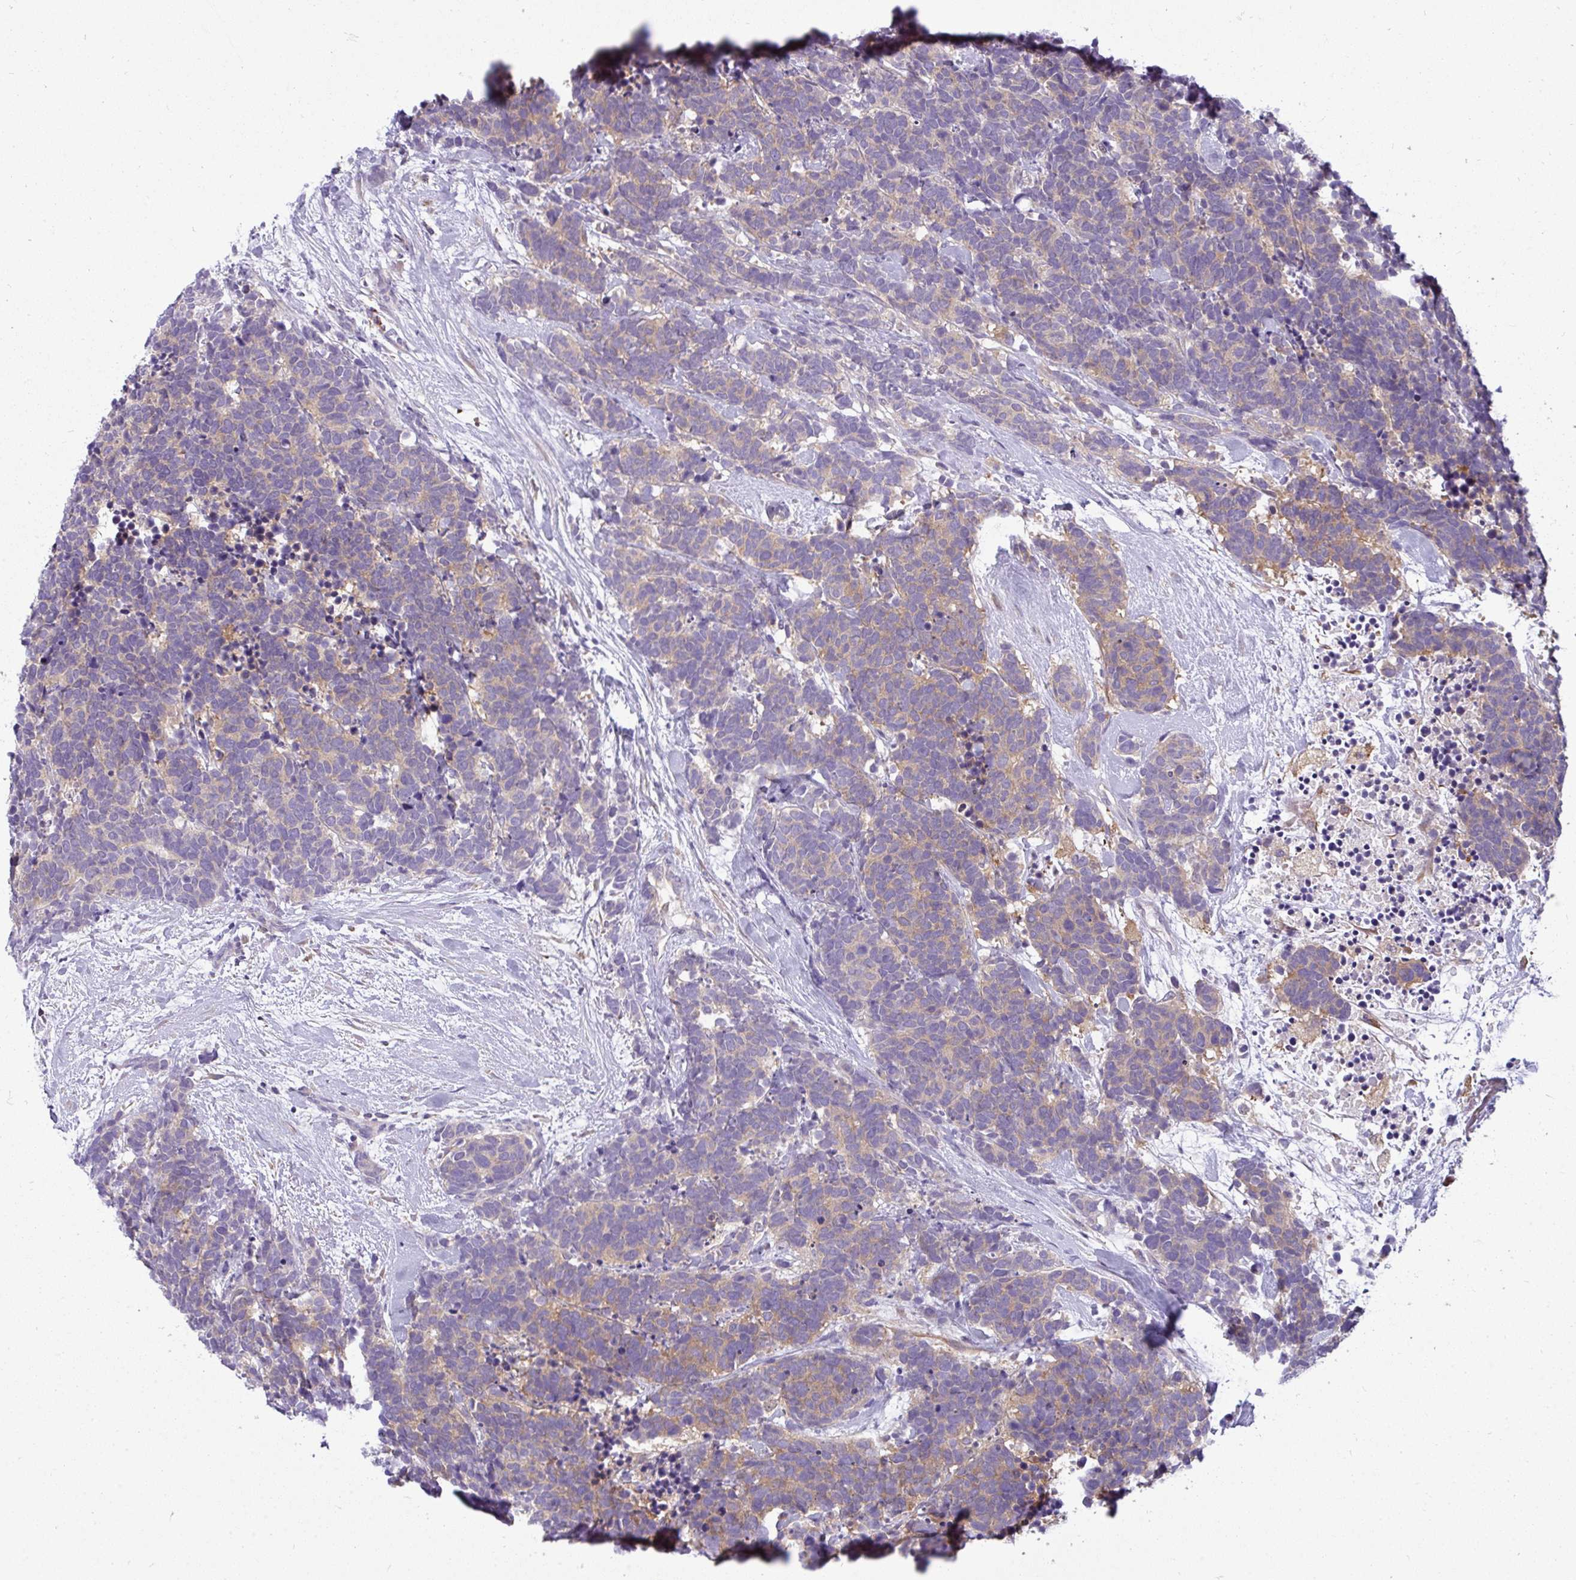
{"staining": {"intensity": "weak", "quantity": "25%-75%", "location": "cytoplasmic/membranous"}, "tissue": "carcinoid", "cell_type": "Tumor cells", "image_type": "cancer", "snomed": [{"axis": "morphology", "description": "Carcinoma, NOS"}, {"axis": "morphology", "description": "Carcinoid, malignant, NOS"}, {"axis": "topography", "description": "Prostate"}], "caption": "Carcinoid stained with immunohistochemistry (IHC) reveals weak cytoplasmic/membranous expression in about 25%-75% of tumor cells. The staining was performed using DAB (3,3'-diaminobenzidine), with brown indicating positive protein expression. Nuclei are stained blue with hematoxylin.", "gene": "SLC30A6", "patient": {"sex": "male", "age": 57}}